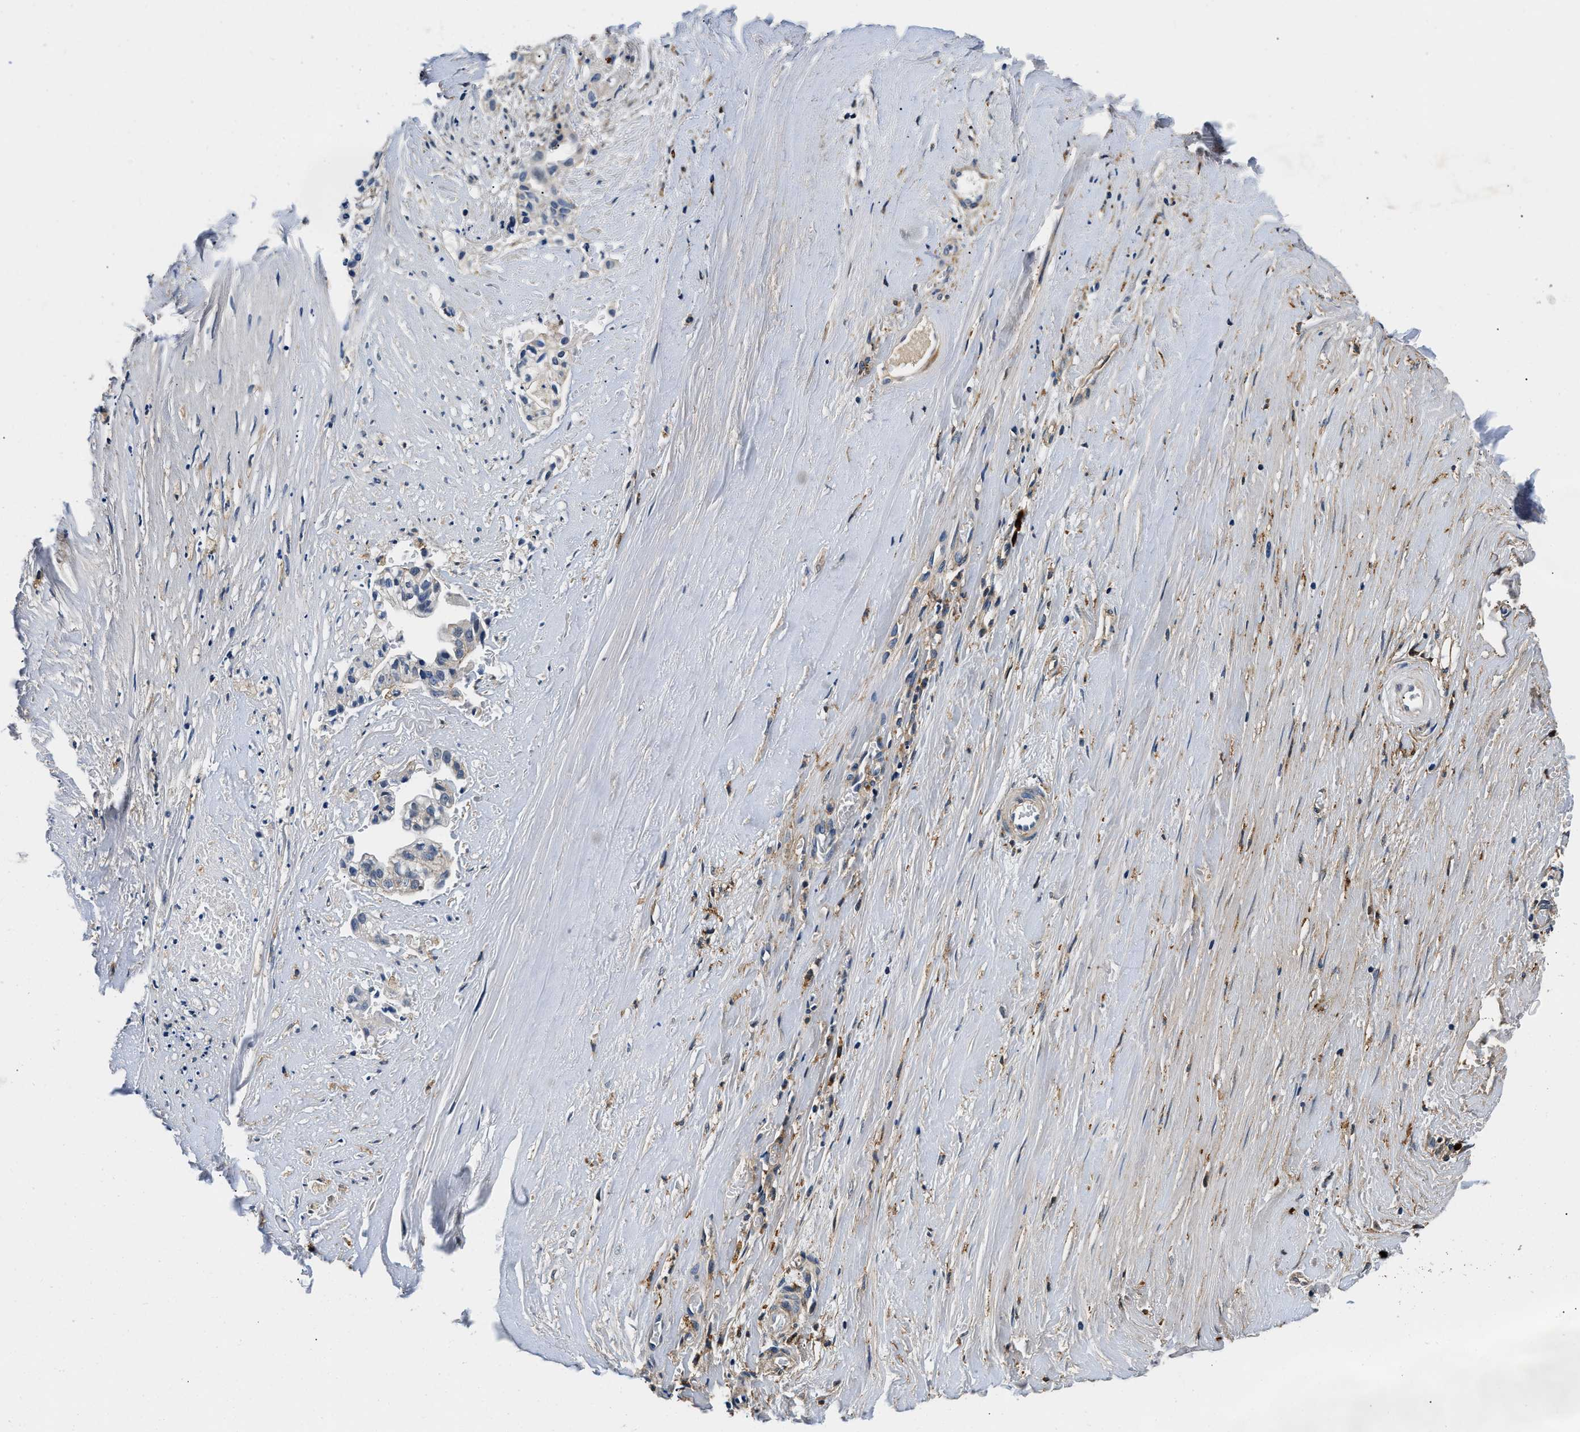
{"staining": {"intensity": "negative", "quantity": "none", "location": "none"}, "tissue": "liver cancer", "cell_type": "Tumor cells", "image_type": "cancer", "snomed": [{"axis": "morphology", "description": "Cholangiocarcinoma"}, {"axis": "topography", "description": "Liver"}], "caption": "There is no significant staining in tumor cells of liver cholangiocarcinoma.", "gene": "ZFAND3", "patient": {"sex": "female", "age": 70}}